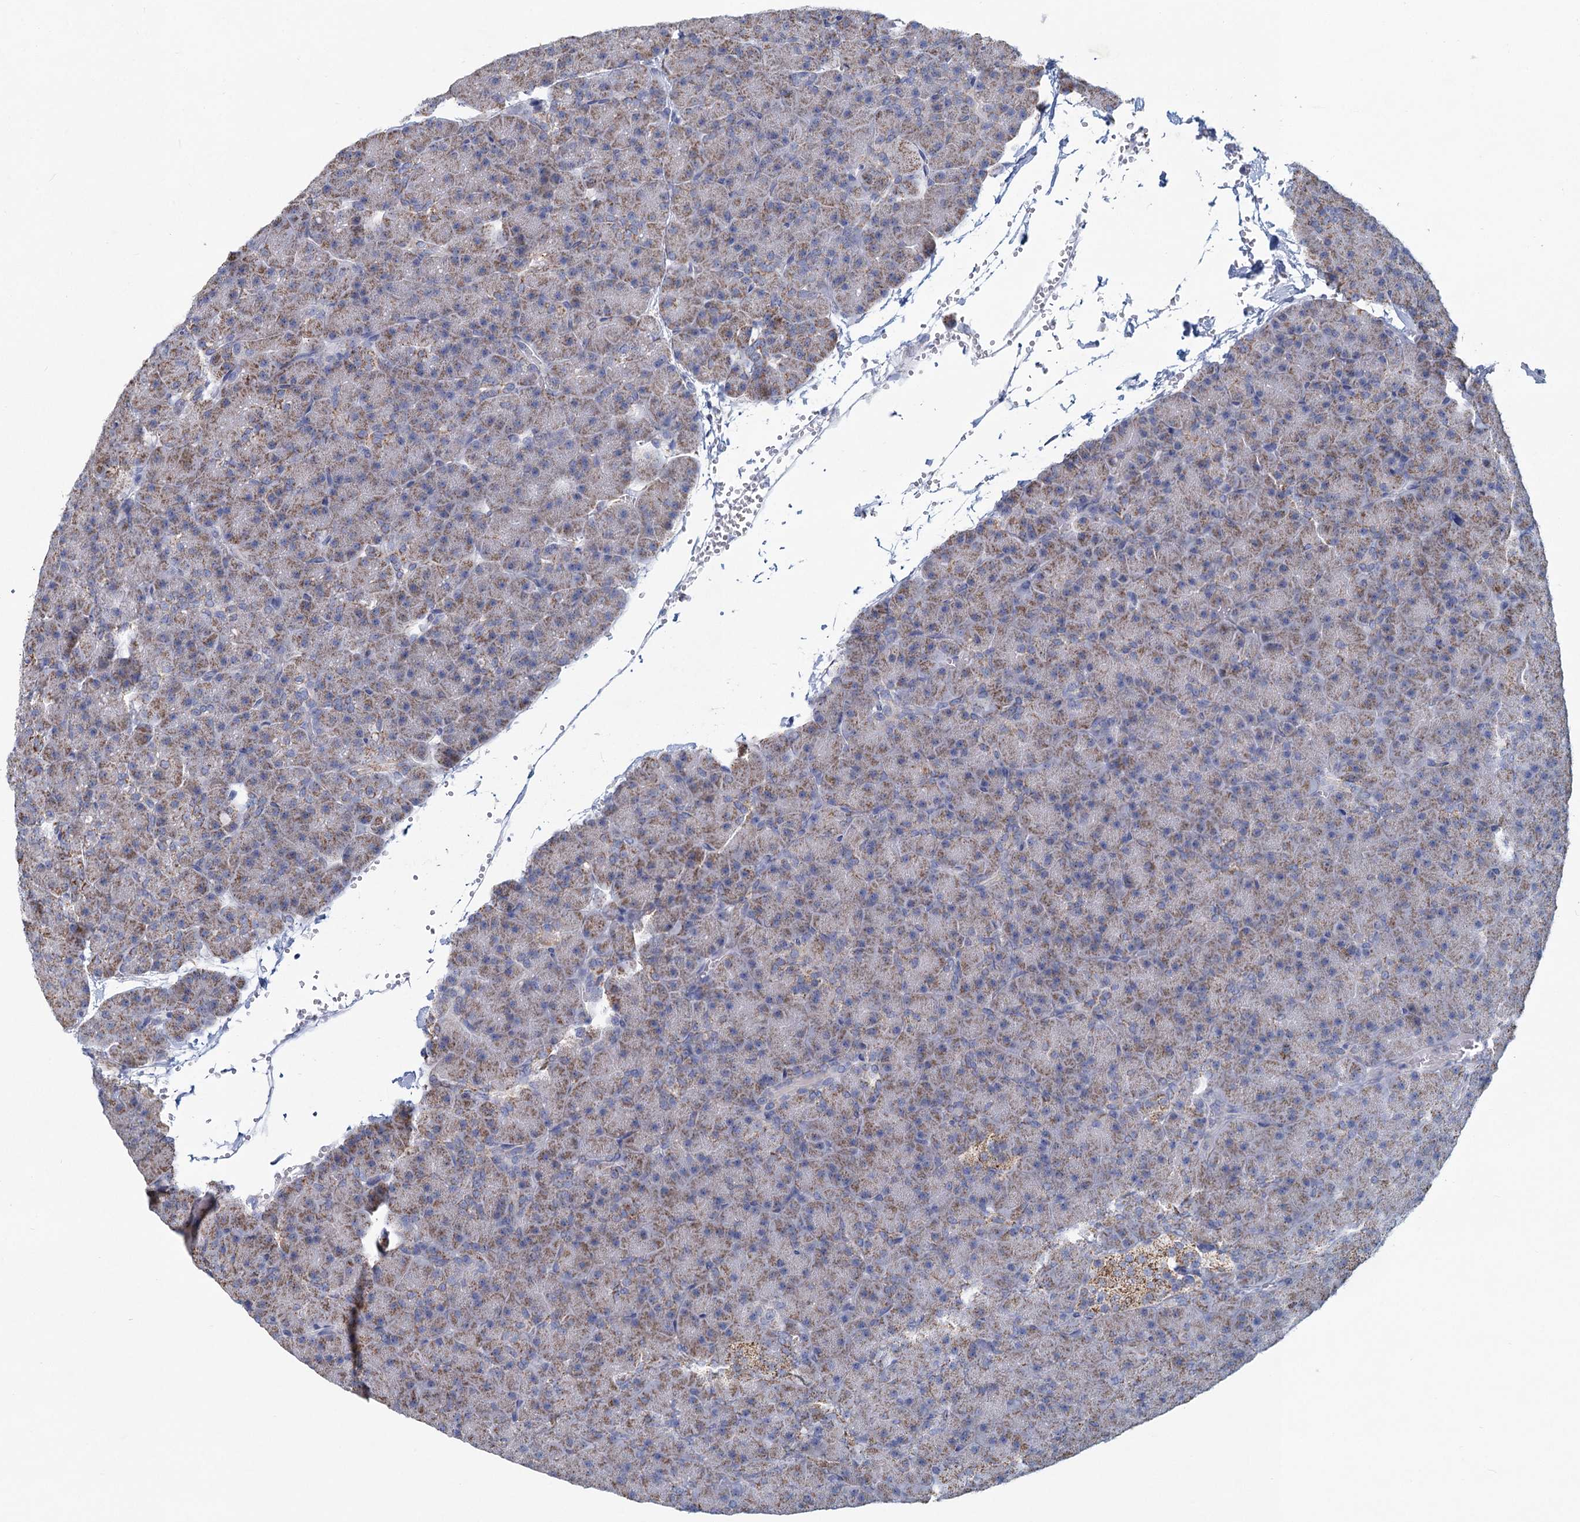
{"staining": {"intensity": "moderate", "quantity": ">75%", "location": "cytoplasmic/membranous"}, "tissue": "pancreas", "cell_type": "Exocrine glandular cells", "image_type": "normal", "snomed": [{"axis": "morphology", "description": "Normal tissue, NOS"}, {"axis": "topography", "description": "Pancreas"}], "caption": "Immunohistochemical staining of unremarkable pancreas demonstrates moderate cytoplasmic/membranous protein staining in approximately >75% of exocrine glandular cells.", "gene": "NDUFC2", "patient": {"sex": "male", "age": 36}}